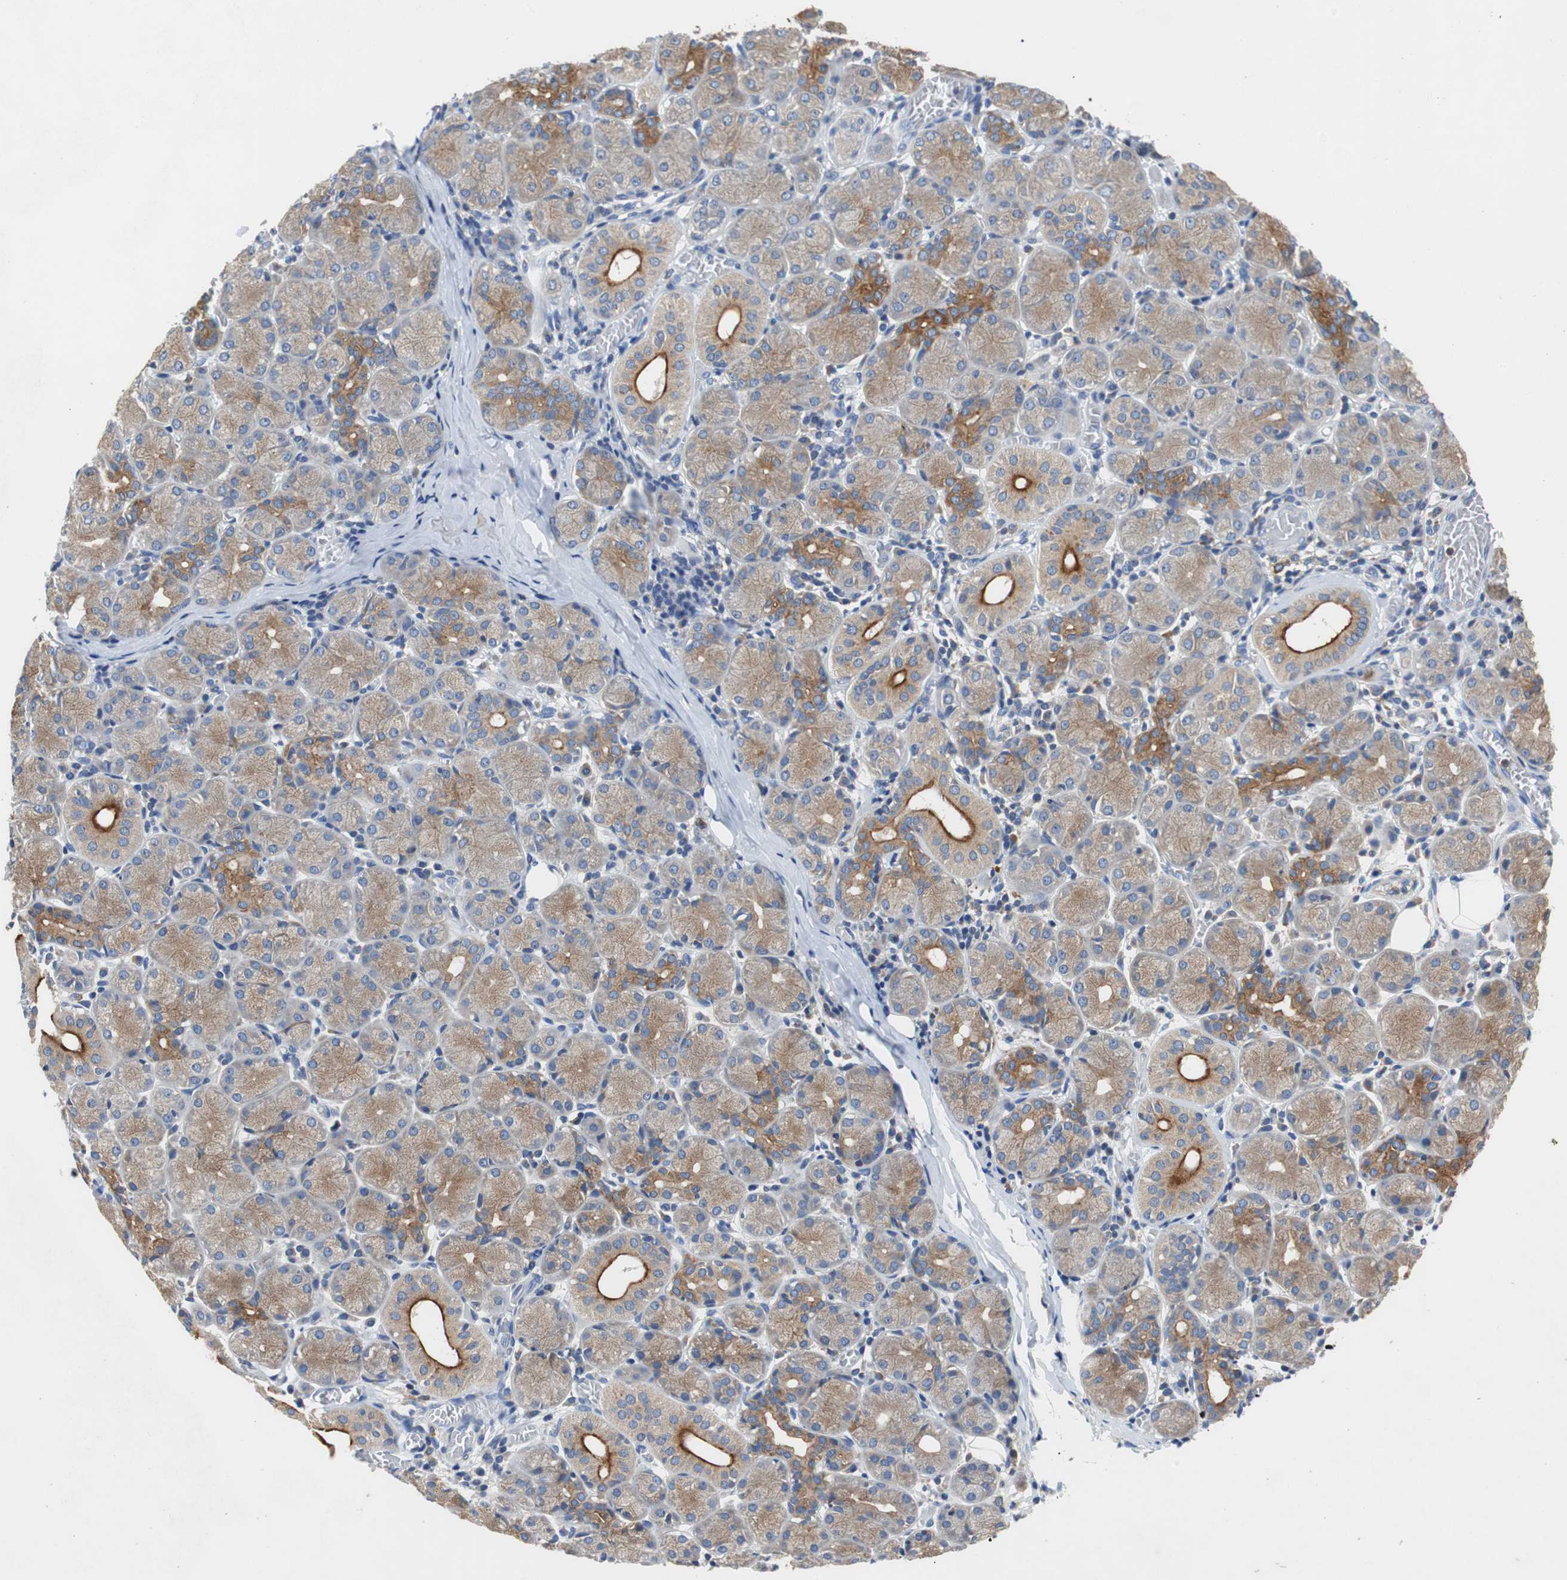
{"staining": {"intensity": "moderate", "quantity": ">75%", "location": "cytoplasmic/membranous"}, "tissue": "salivary gland", "cell_type": "Glandular cells", "image_type": "normal", "snomed": [{"axis": "morphology", "description": "Normal tissue, NOS"}, {"axis": "topography", "description": "Salivary gland"}], "caption": "A brown stain shows moderate cytoplasmic/membranous expression of a protein in glandular cells of normal human salivary gland.", "gene": "VAMP8", "patient": {"sex": "female", "age": 24}}